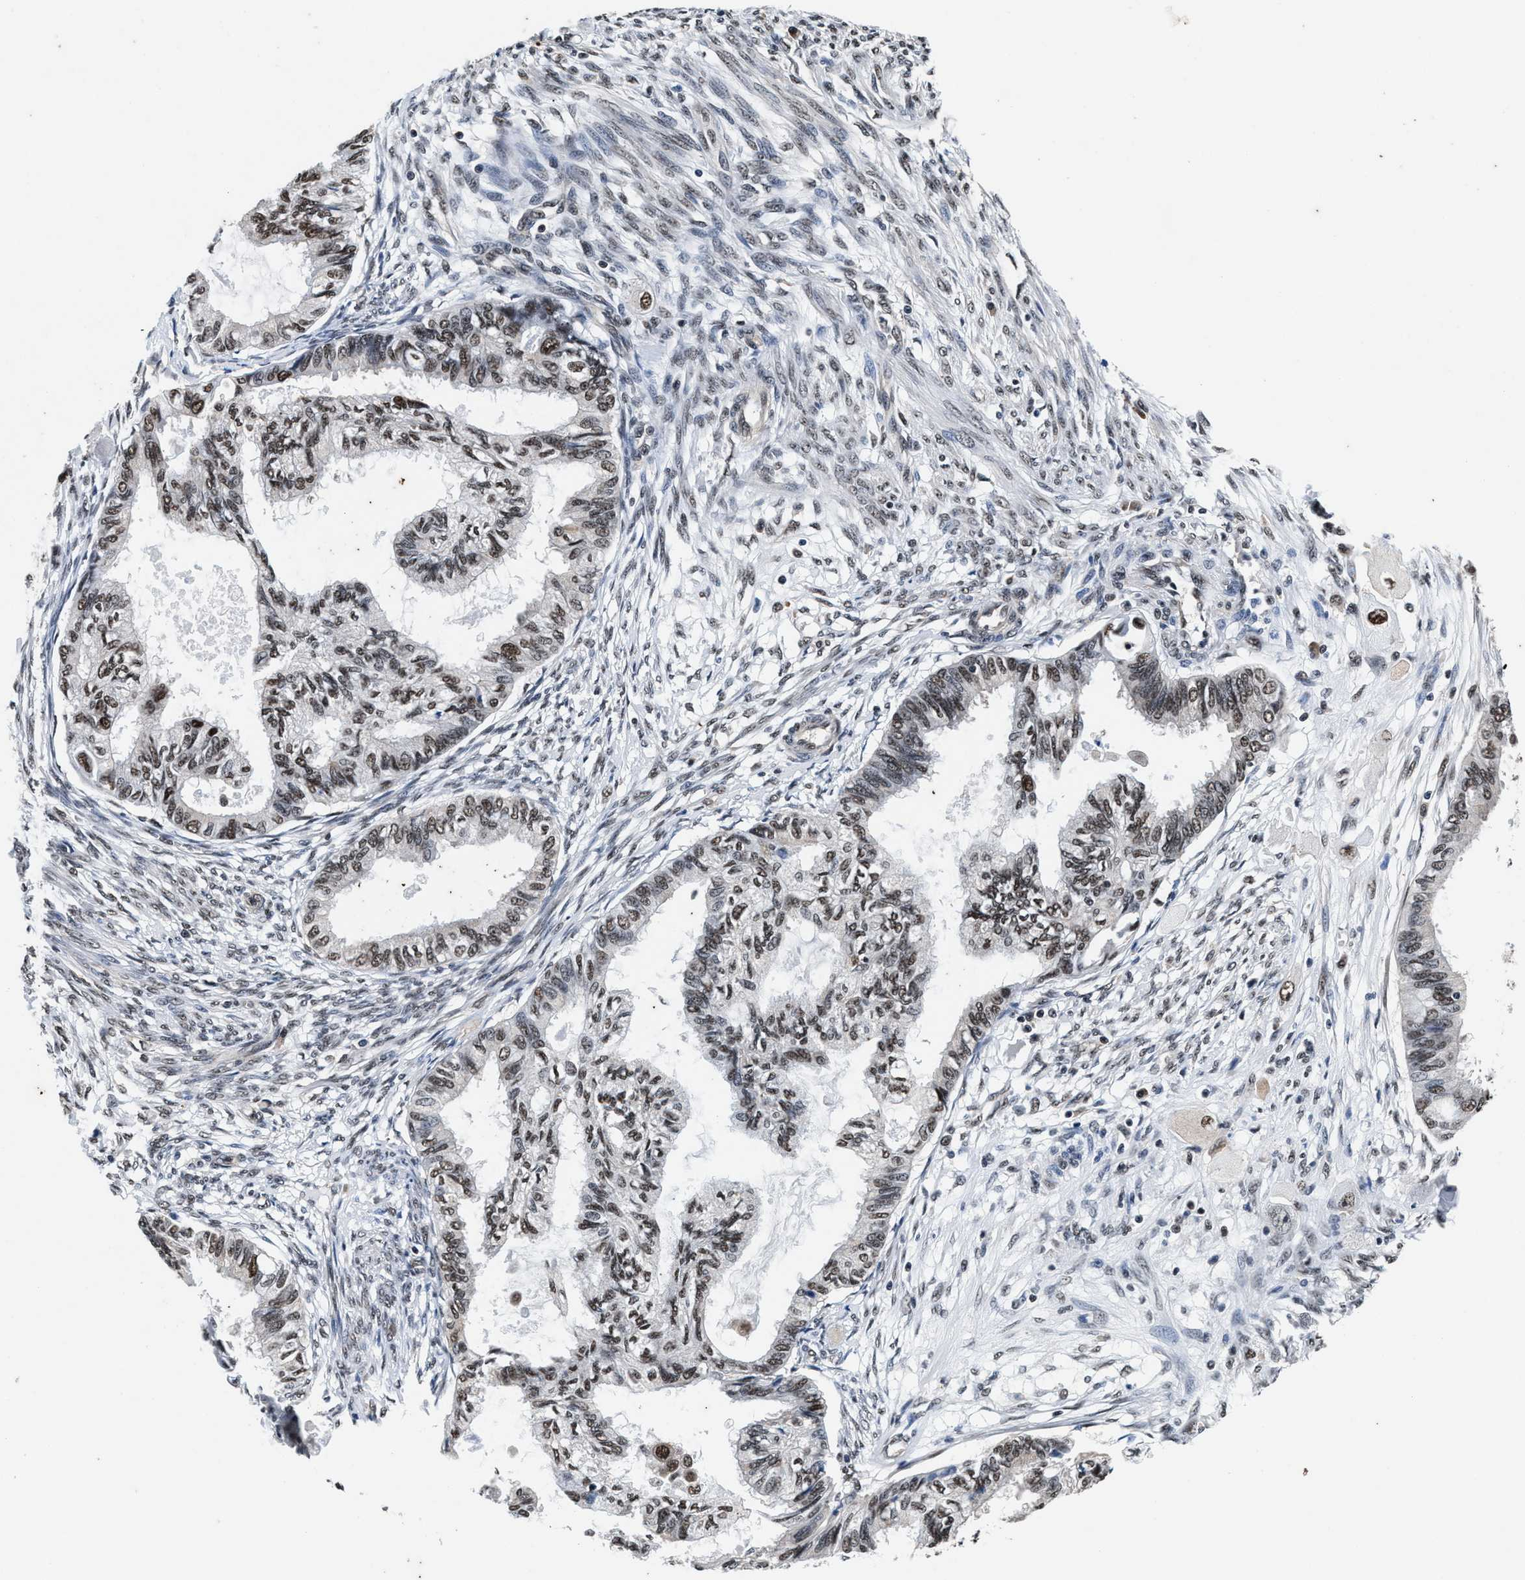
{"staining": {"intensity": "moderate", "quantity": ">75%", "location": "nuclear"}, "tissue": "cervical cancer", "cell_type": "Tumor cells", "image_type": "cancer", "snomed": [{"axis": "morphology", "description": "Normal tissue, NOS"}, {"axis": "morphology", "description": "Adenocarcinoma, NOS"}, {"axis": "topography", "description": "Cervix"}, {"axis": "topography", "description": "Endometrium"}], "caption": "DAB immunohistochemical staining of human cervical cancer displays moderate nuclear protein positivity in approximately >75% of tumor cells. (DAB IHC with brightfield microscopy, high magnification).", "gene": "USP16", "patient": {"sex": "female", "age": 86}}